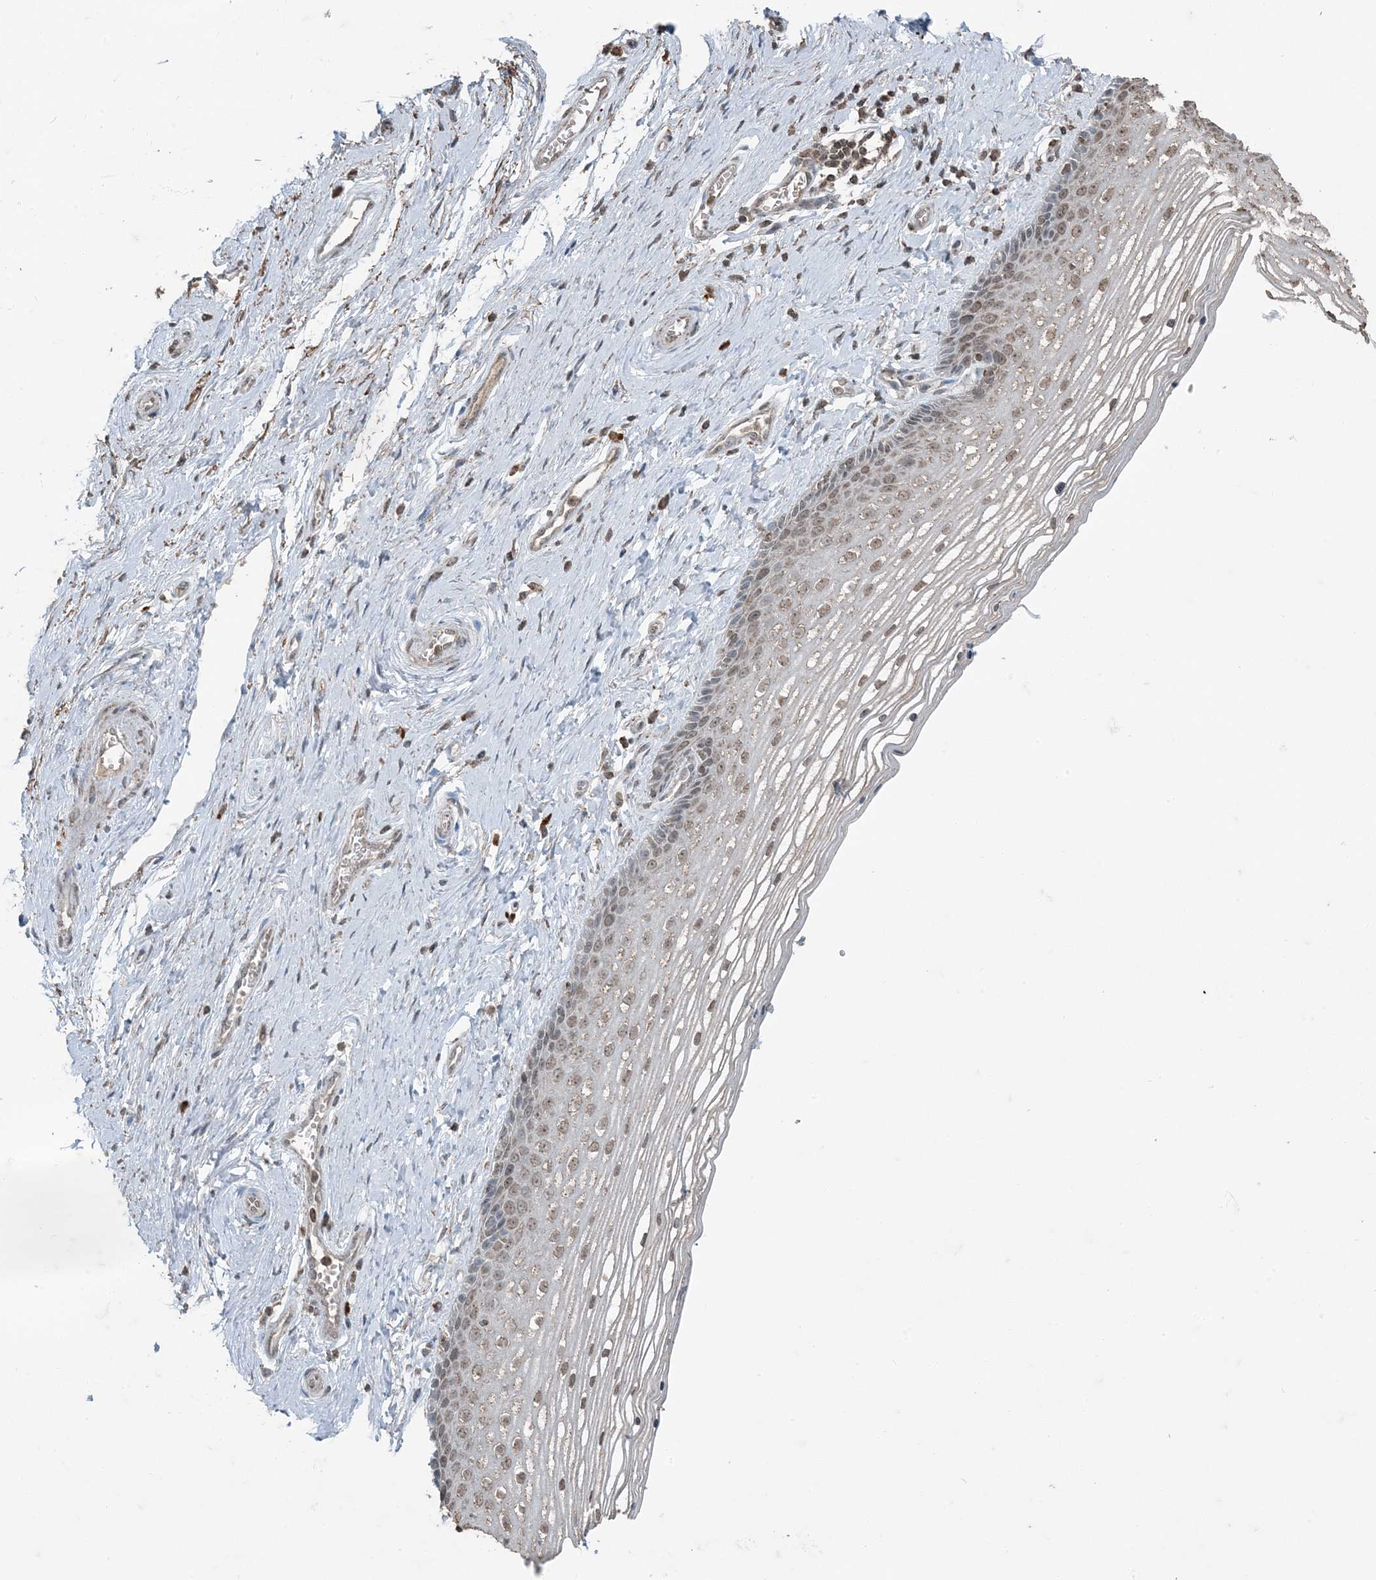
{"staining": {"intensity": "weak", "quantity": "25%-75%", "location": "nuclear"}, "tissue": "vagina", "cell_type": "Squamous epithelial cells", "image_type": "normal", "snomed": [{"axis": "morphology", "description": "Normal tissue, NOS"}, {"axis": "topography", "description": "Vagina"}], "caption": "Immunohistochemical staining of normal vagina demonstrates weak nuclear protein expression in approximately 25%-75% of squamous epithelial cells.", "gene": "GNL1", "patient": {"sex": "female", "age": 46}}